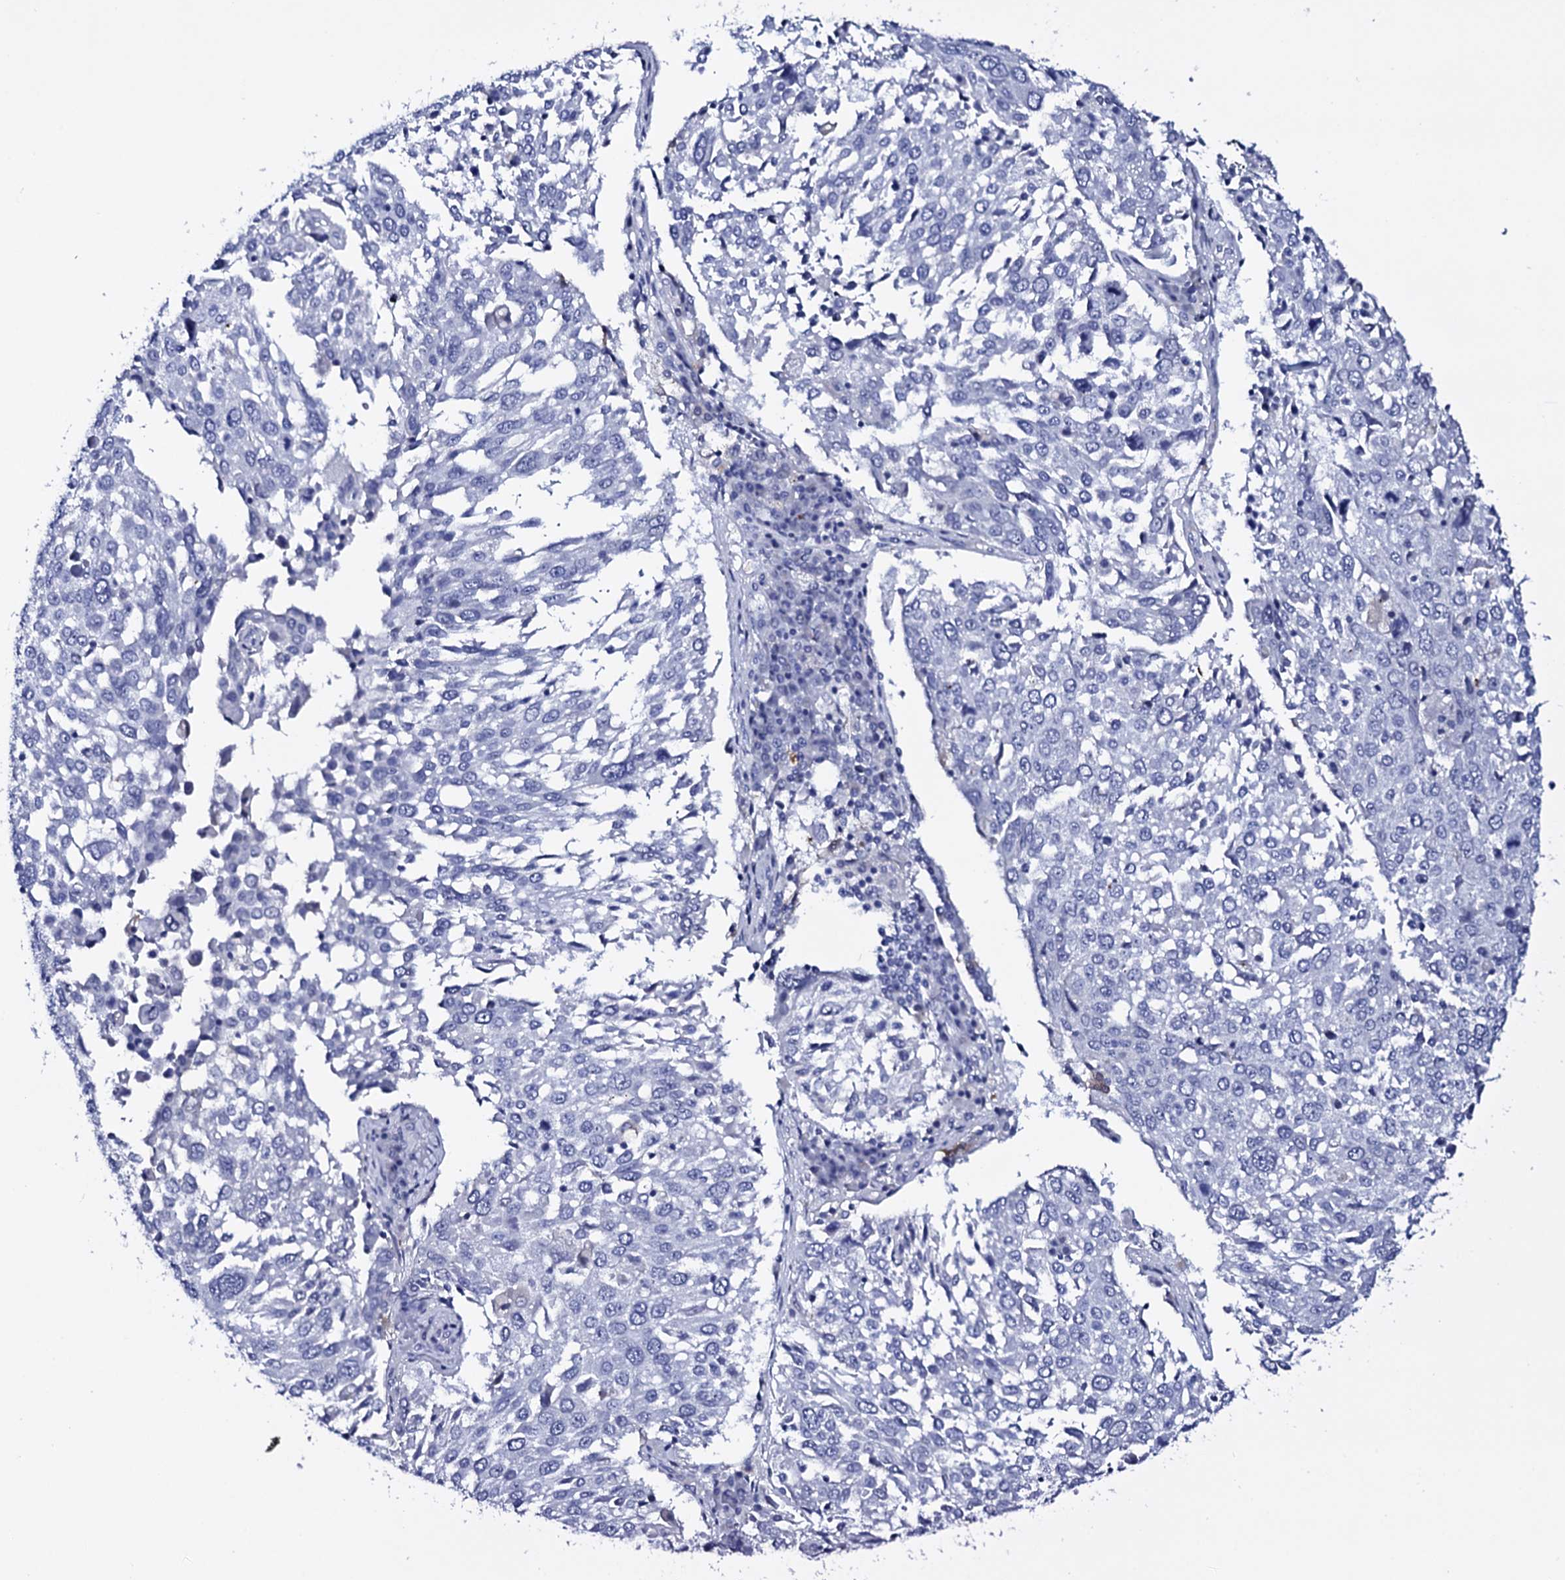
{"staining": {"intensity": "negative", "quantity": "none", "location": "none"}, "tissue": "lung cancer", "cell_type": "Tumor cells", "image_type": "cancer", "snomed": [{"axis": "morphology", "description": "Squamous cell carcinoma, NOS"}, {"axis": "topography", "description": "Lung"}], "caption": "Photomicrograph shows no significant protein expression in tumor cells of lung cancer. (Stains: DAB IHC with hematoxylin counter stain, Microscopy: brightfield microscopy at high magnification).", "gene": "ITPRID2", "patient": {"sex": "male", "age": 65}}